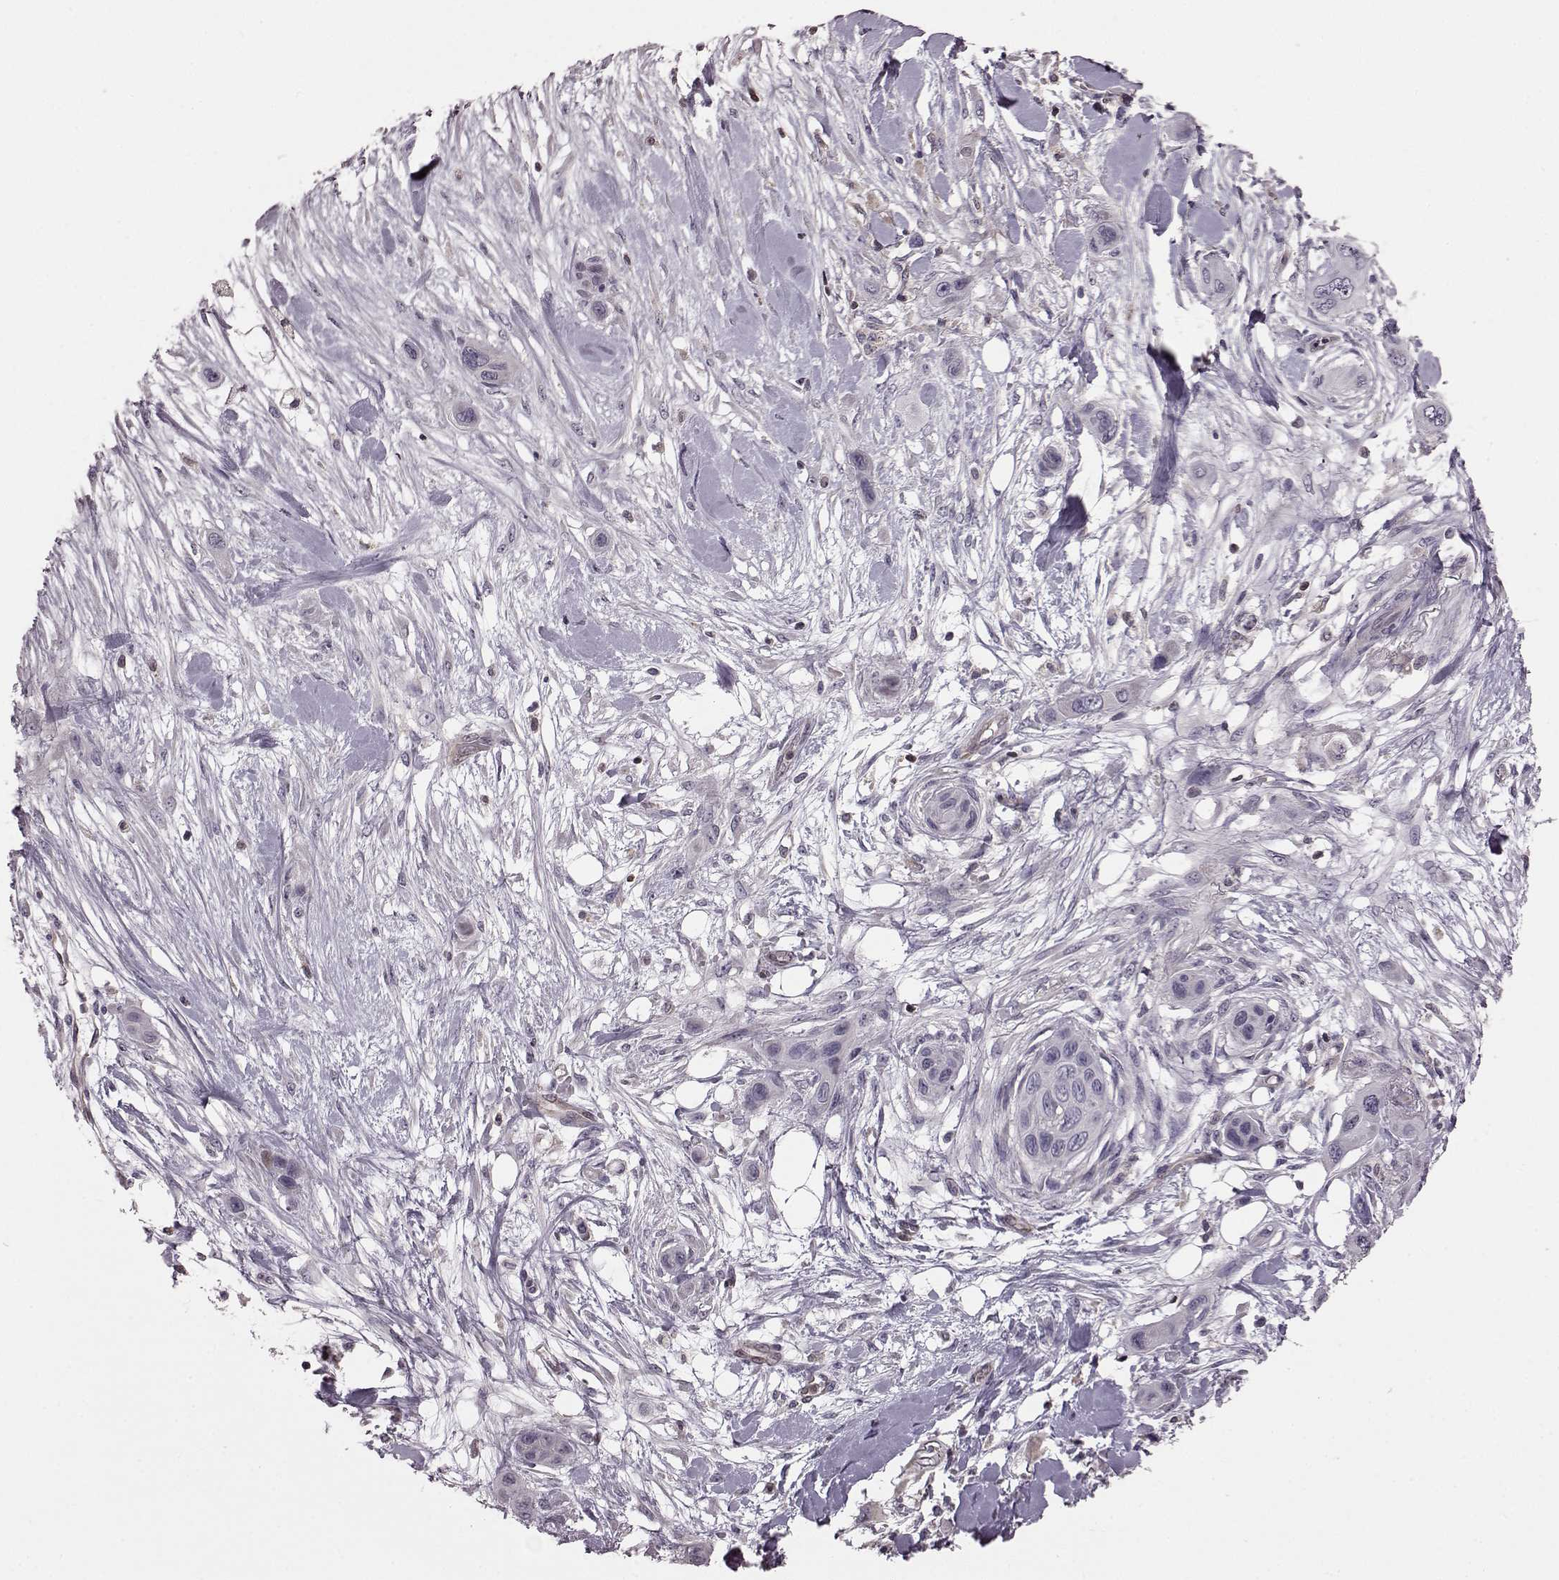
{"staining": {"intensity": "negative", "quantity": "none", "location": "none"}, "tissue": "skin cancer", "cell_type": "Tumor cells", "image_type": "cancer", "snomed": [{"axis": "morphology", "description": "Squamous cell carcinoma, NOS"}, {"axis": "topography", "description": "Skin"}], "caption": "High magnification brightfield microscopy of skin cancer stained with DAB (brown) and counterstained with hematoxylin (blue): tumor cells show no significant expression.", "gene": "CDC42SE1", "patient": {"sex": "male", "age": 79}}